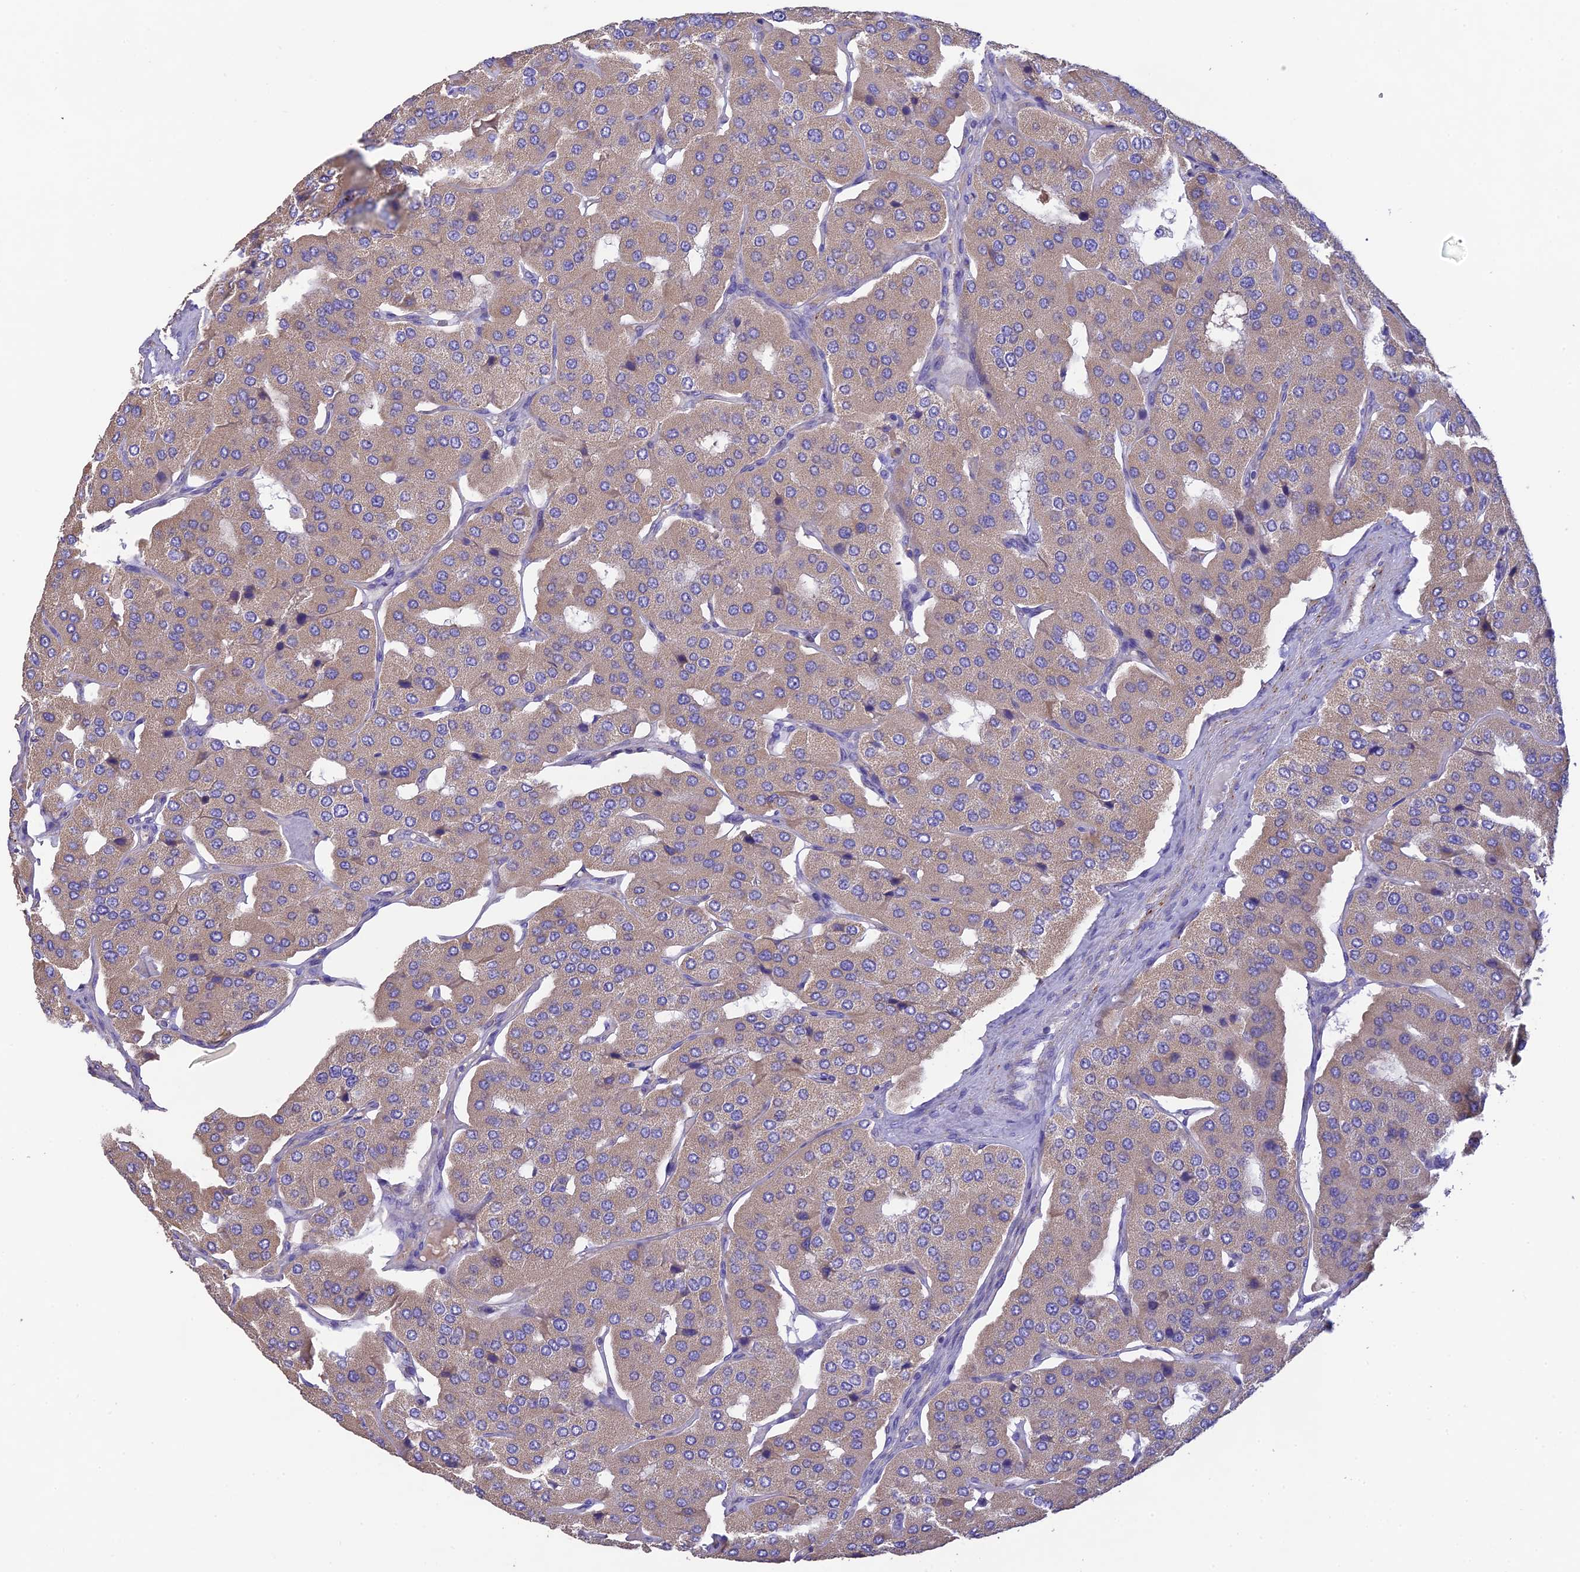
{"staining": {"intensity": "weak", "quantity": "<25%", "location": "cytoplasmic/membranous"}, "tissue": "parathyroid gland", "cell_type": "Glandular cells", "image_type": "normal", "snomed": [{"axis": "morphology", "description": "Normal tissue, NOS"}, {"axis": "morphology", "description": "Adenoma, NOS"}, {"axis": "topography", "description": "Parathyroid gland"}], "caption": "Glandular cells are negative for protein expression in unremarkable human parathyroid gland. The staining was performed using DAB (3,3'-diaminobenzidine) to visualize the protein expression in brown, while the nuclei were stained in blue with hematoxylin (Magnification: 20x).", "gene": "HSD17B2", "patient": {"sex": "female", "age": 86}}